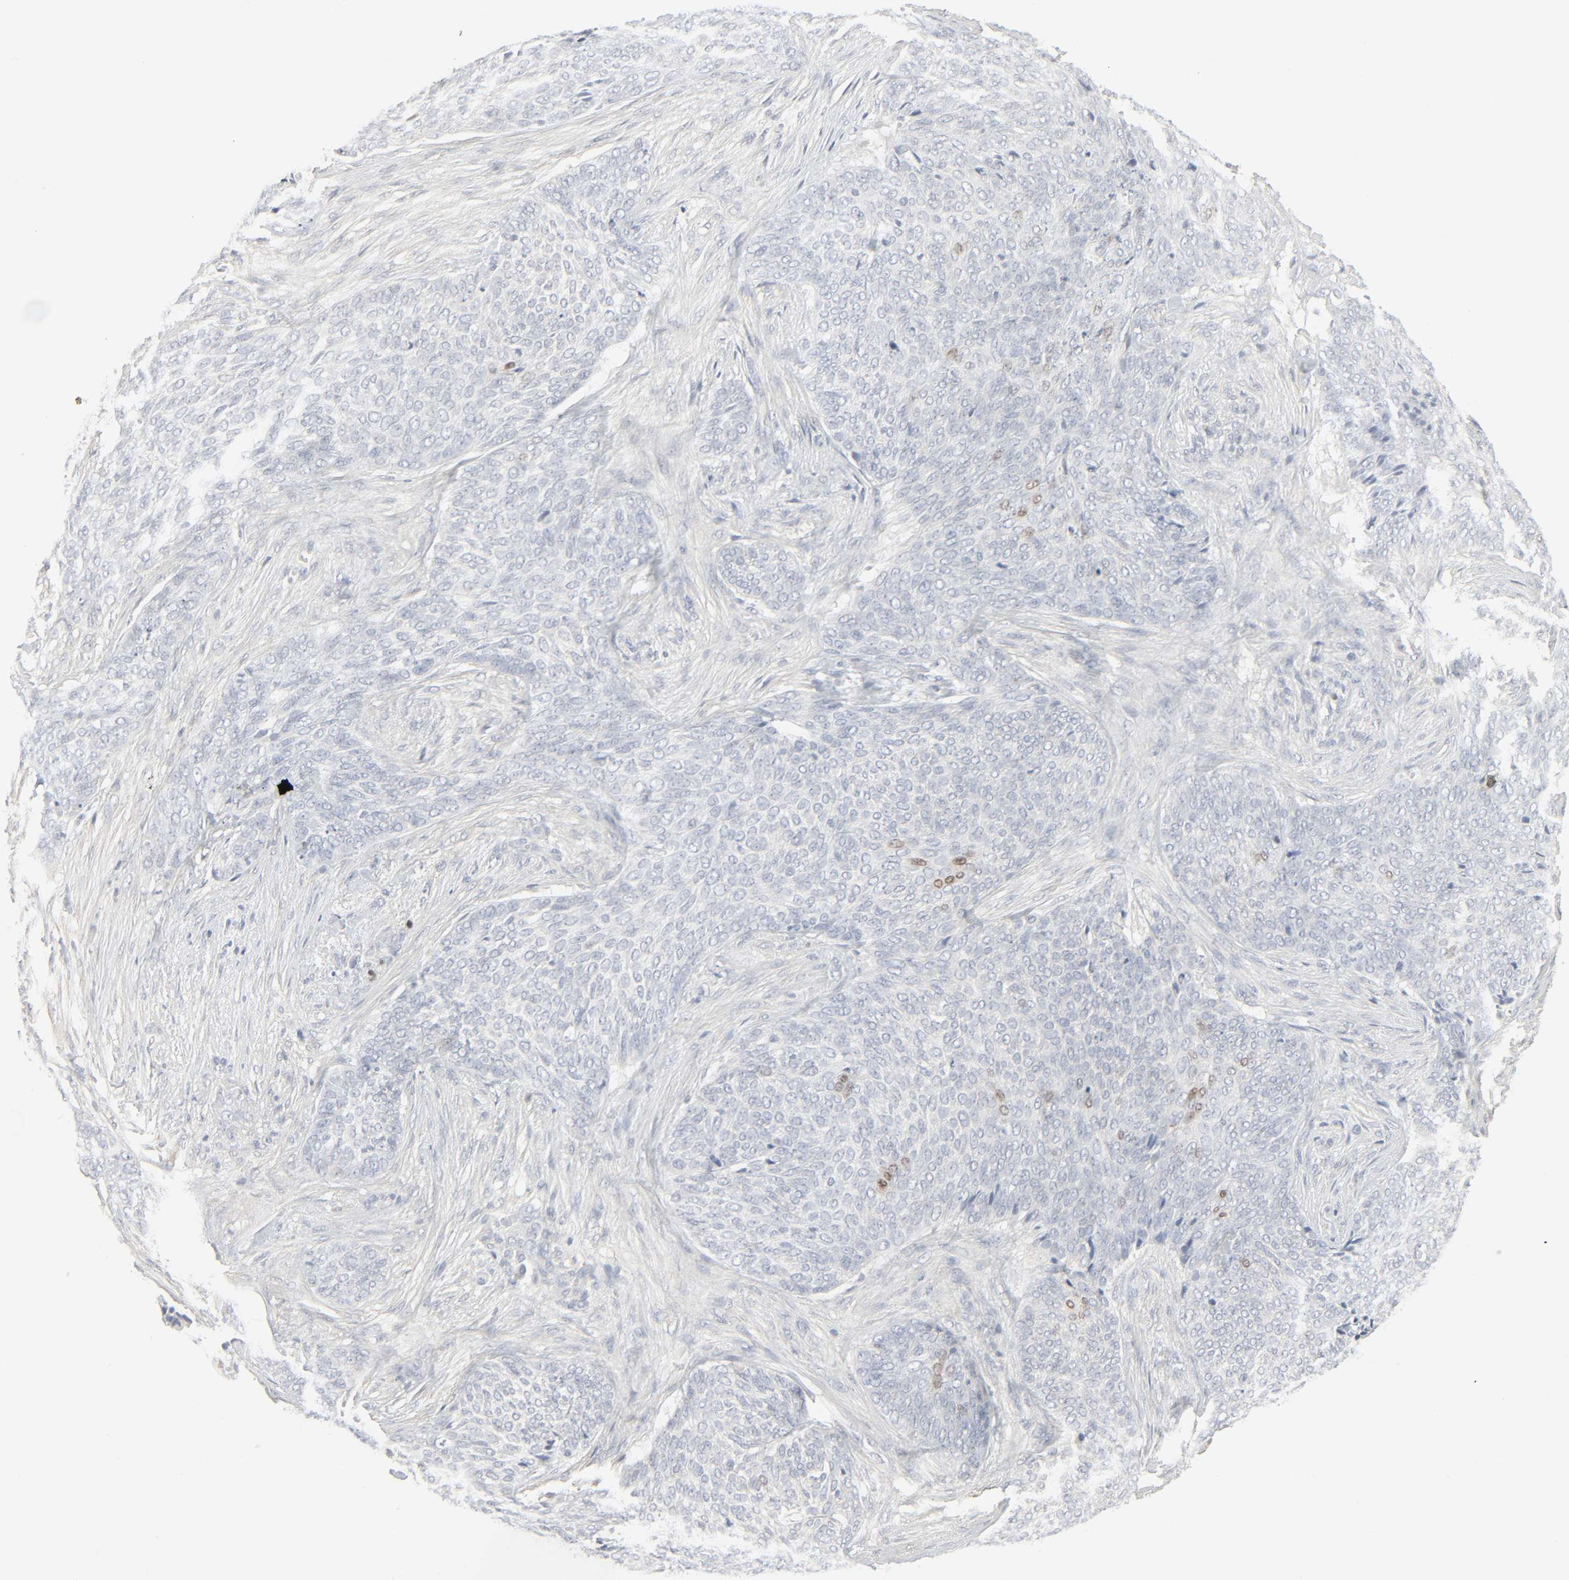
{"staining": {"intensity": "moderate", "quantity": "<25%", "location": "nuclear"}, "tissue": "skin cancer", "cell_type": "Tumor cells", "image_type": "cancer", "snomed": [{"axis": "morphology", "description": "Basal cell carcinoma"}, {"axis": "topography", "description": "Skin"}], "caption": "DAB (3,3'-diaminobenzidine) immunohistochemical staining of skin basal cell carcinoma exhibits moderate nuclear protein expression in approximately <25% of tumor cells.", "gene": "ZBTB16", "patient": {"sex": "male", "age": 91}}